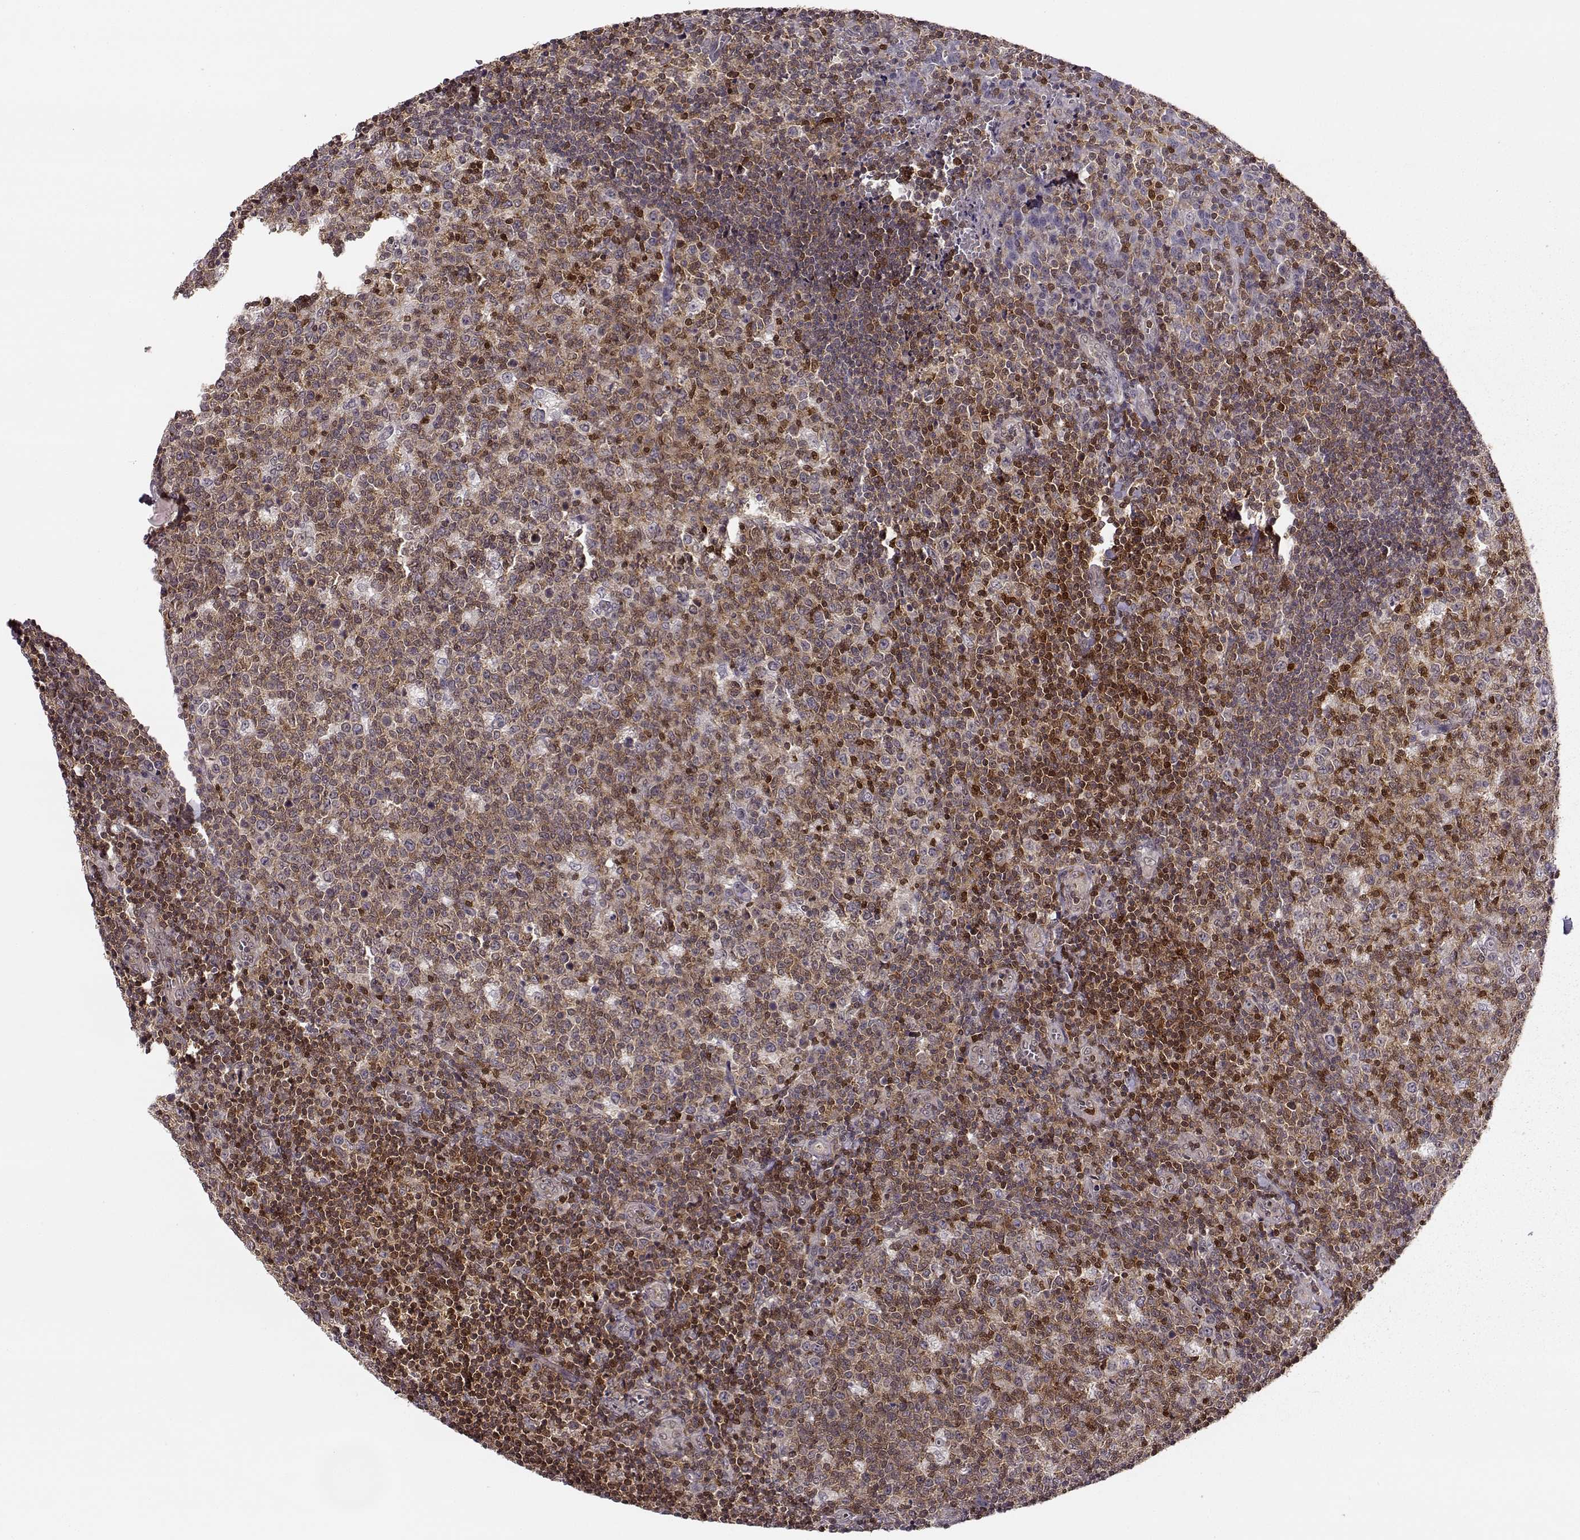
{"staining": {"intensity": "strong", "quantity": ">75%", "location": "cytoplasmic/membranous"}, "tissue": "tonsil", "cell_type": "Germinal center cells", "image_type": "normal", "snomed": [{"axis": "morphology", "description": "Normal tissue, NOS"}, {"axis": "topography", "description": "Tonsil"}], "caption": "High-power microscopy captured an immunohistochemistry micrograph of benign tonsil, revealing strong cytoplasmic/membranous expression in about >75% of germinal center cells. Ihc stains the protein of interest in brown and the nuclei are stained blue.", "gene": "MFSD1", "patient": {"sex": "female", "age": 13}}